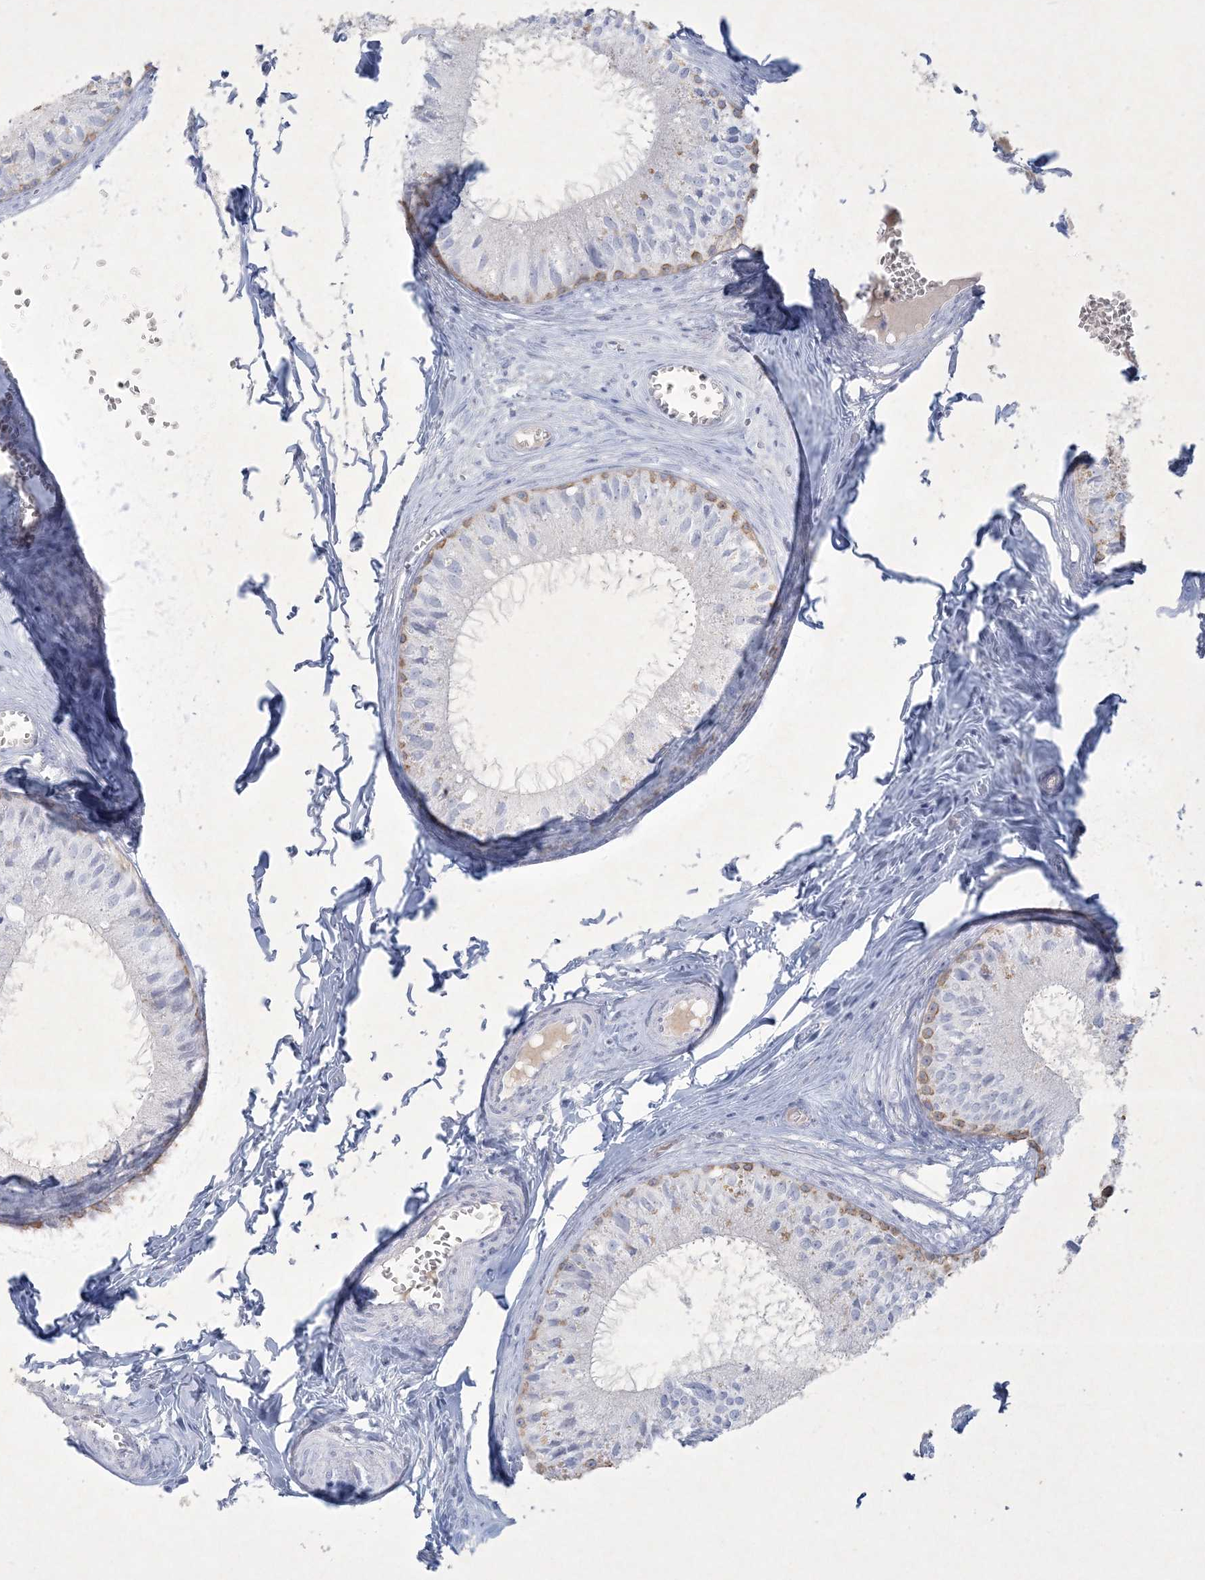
{"staining": {"intensity": "moderate", "quantity": "25%-75%", "location": "cytoplasmic/membranous"}, "tissue": "epididymis", "cell_type": "Glandular cells", "image_type": "normal", "snomed": [{"axis": "morphology", "description": "Normal tissue, NOS"}, {"axis": "topography", "description": "Epididymis"}], "caption": "A high-resolution image shows IHC staining of unremarkable epididymis, which demonstrates moderate cytoplasmic/membranous staining in approximately 25%-75% of glandular cells. (Stains: DAB in brown, nuclei in blue, Microscopy: brightfield microscopy at high magnification).", "gene": "CCDC24", "patient": {"sex": "male", "age": 36}}